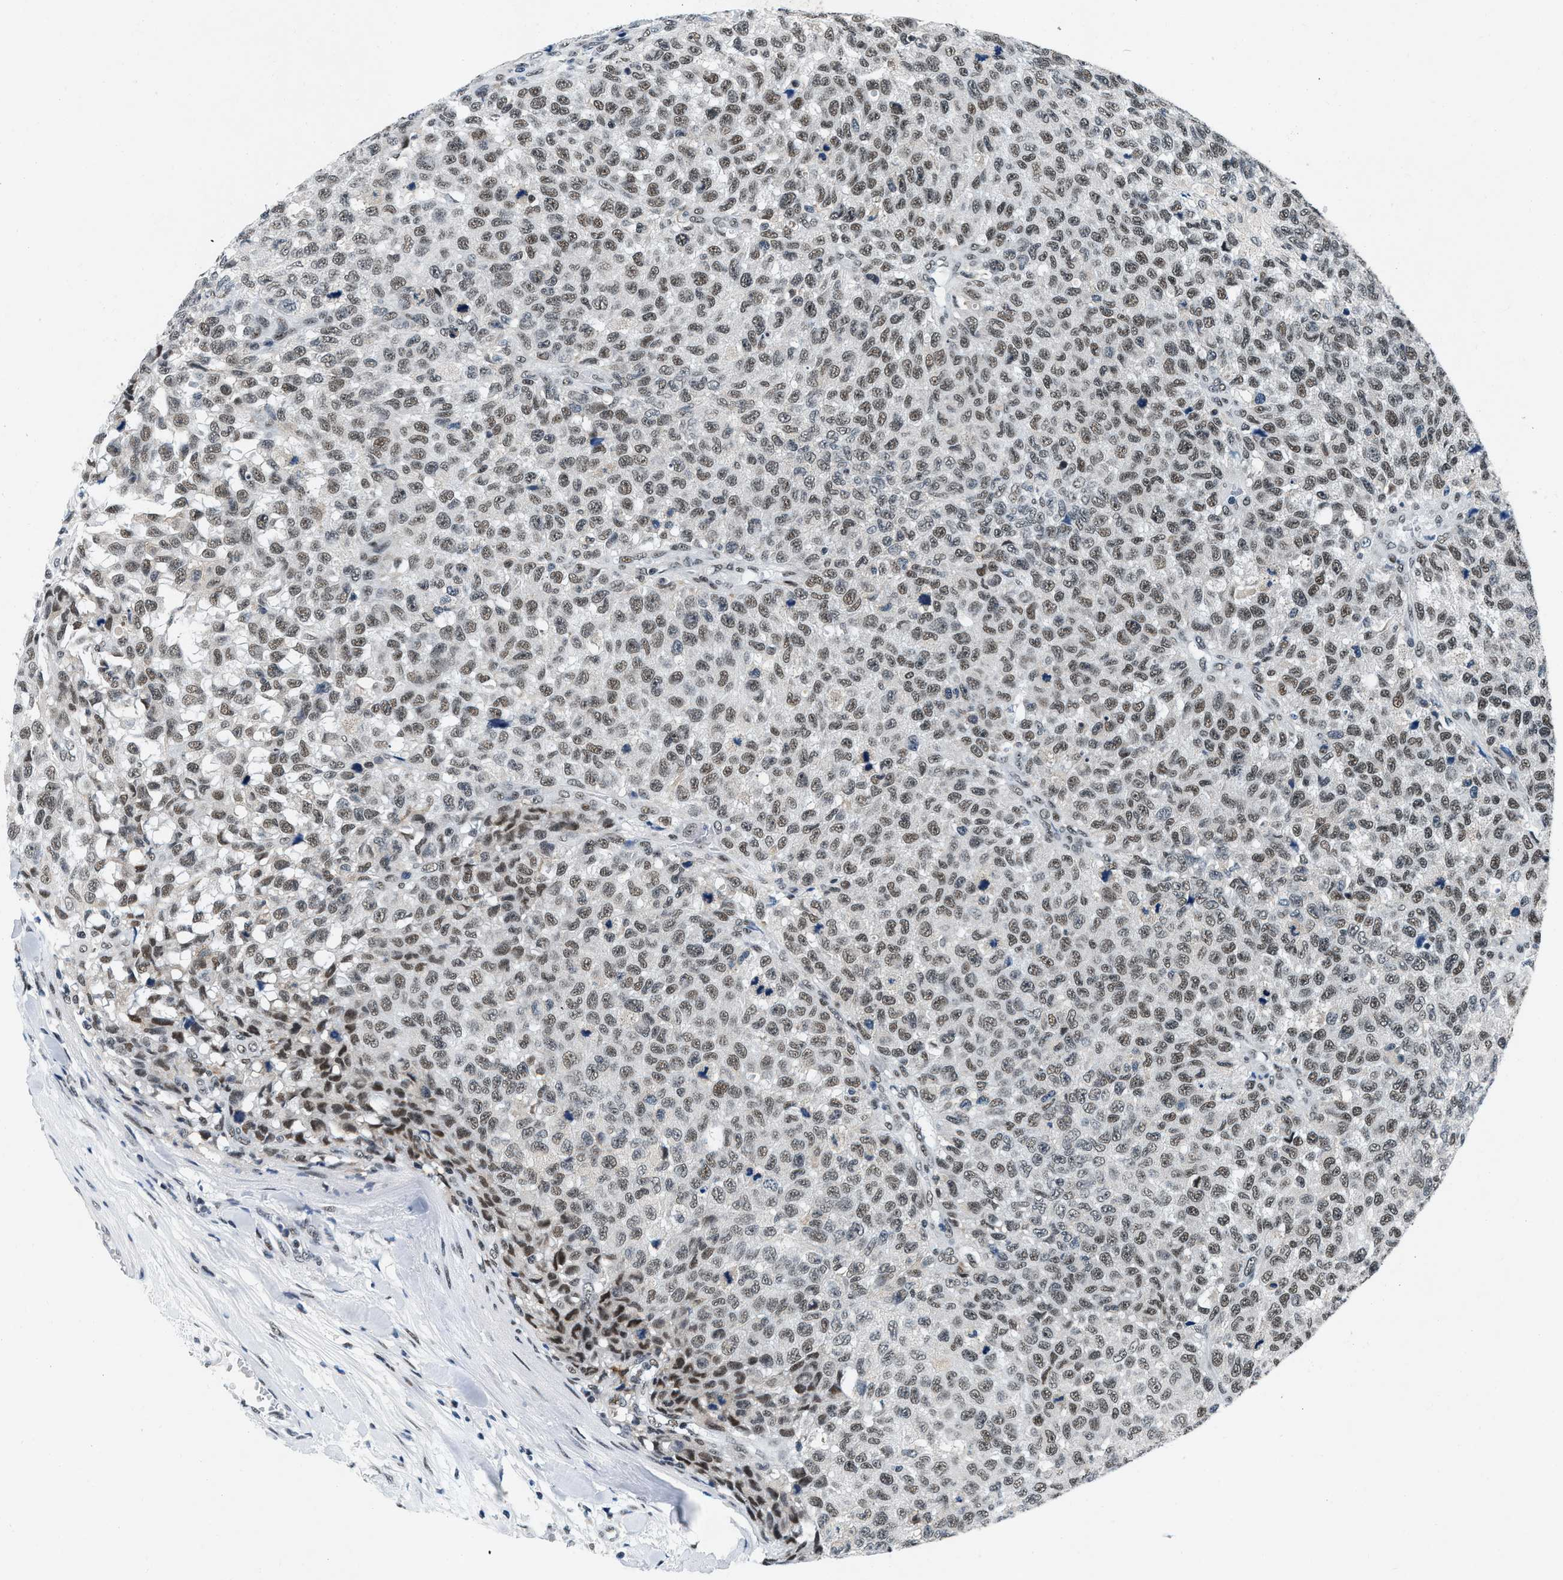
{"staining": {"intensity": "moderate", "quantity": ">75%", "location": "nuclear"}, "tissue": "testis cancer", "cell_type": "Tumor cells", "image_type": "cancer", "snomed": [{"axis": "morphology", "description": "Seminoma, NOS"}, {"axis": "topography", "description": "Testis"}], "caption": "Human seminoma (testis) stained with a brown dye shows moderate nuclear positive positivity in about >75% of tumor cells.", "gene": "ATF2", "patient": {"sex": "male", "age": 59}}